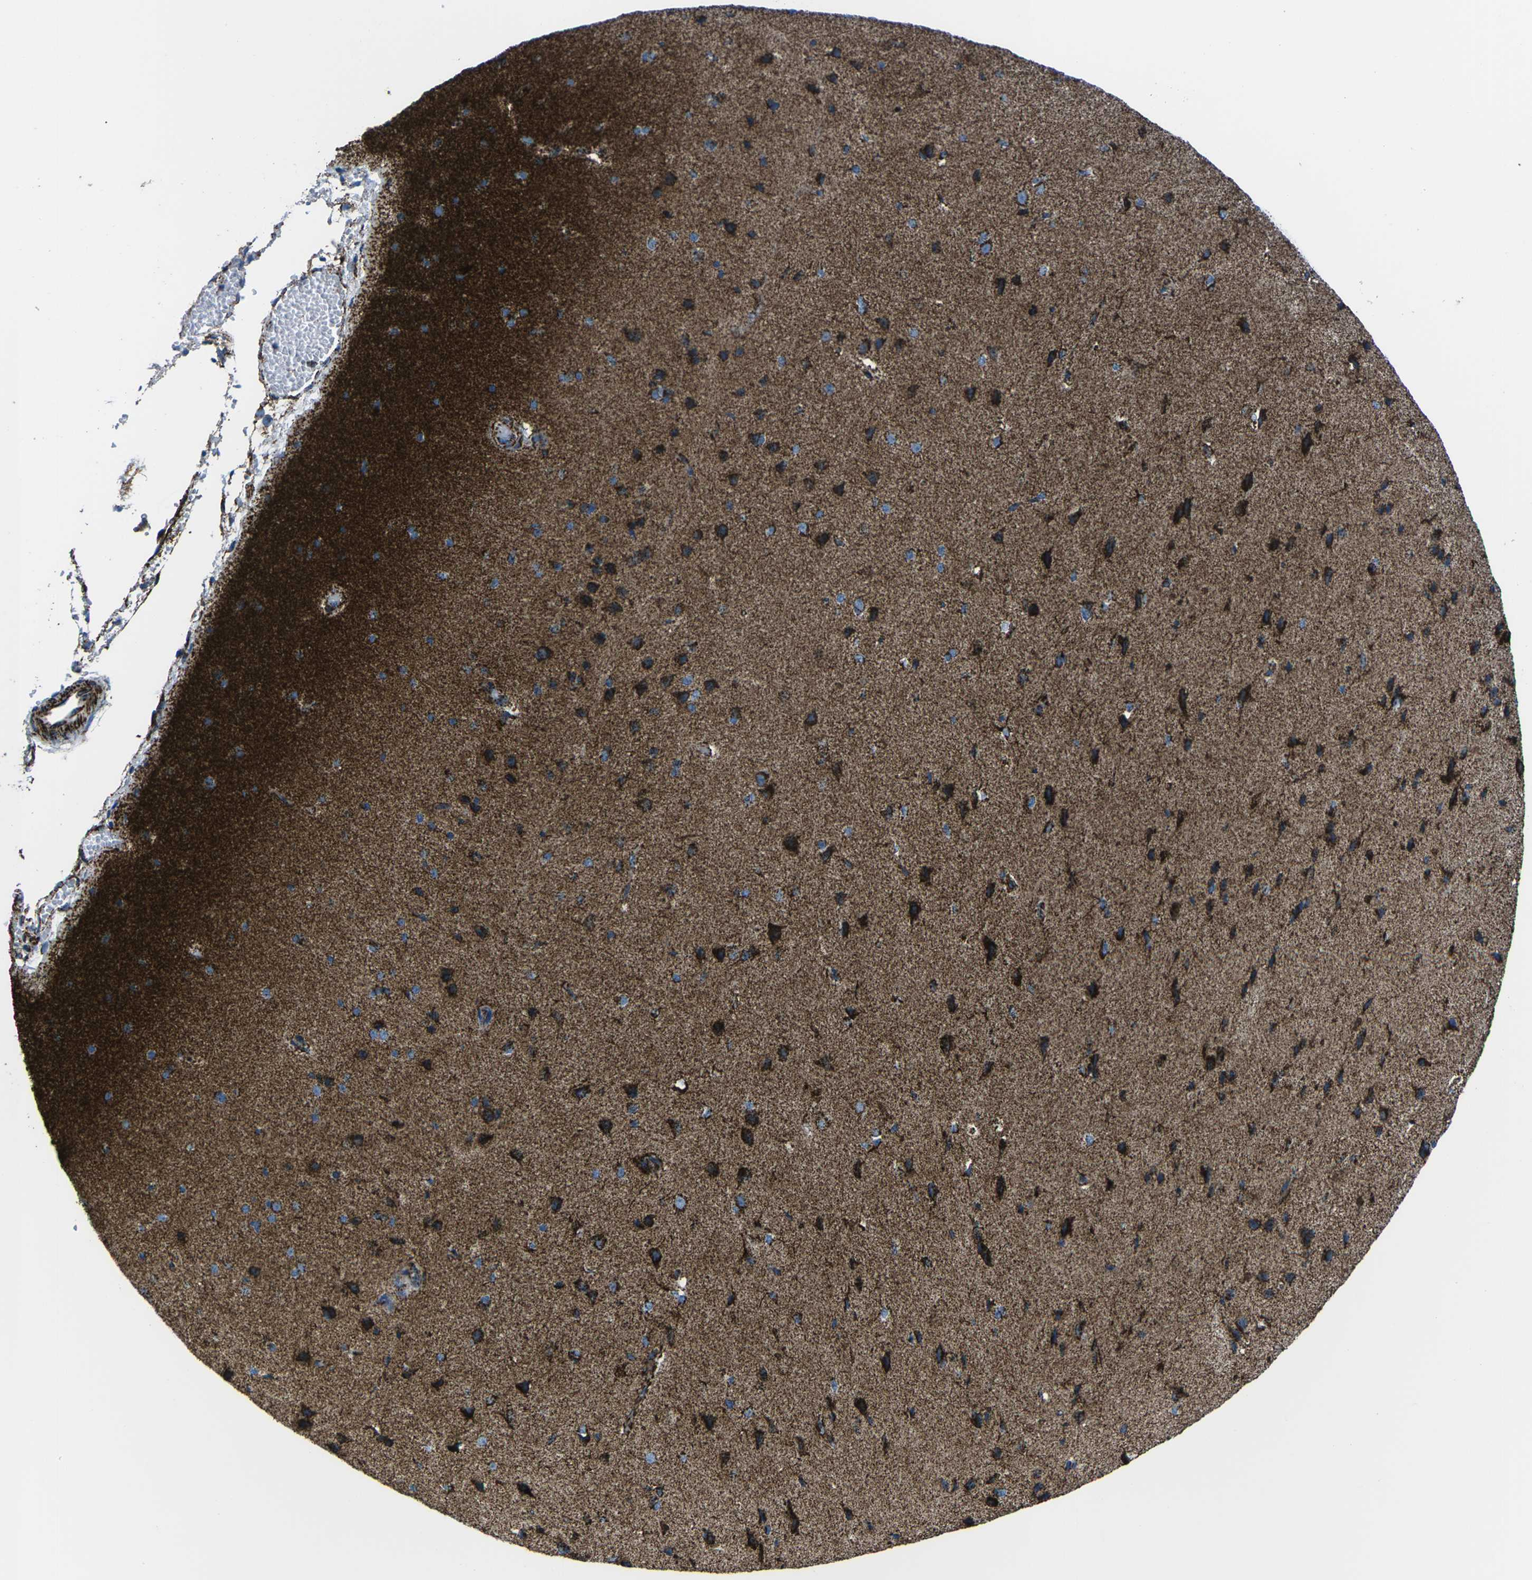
{"staining": {"intensity": "moderate", "quantity": ">75%", "location": "cytoplasmic/membranous"}, "tissue": "cerebral cortex", "cell_type": "Endothelial cells", "image_type": "normal", "snomed": [{"axis": "morphology", "description": "Normal tissue, NOS"}, {"axis": "morphology", "description": "Developmental malformation"}, {"axis": "topography", "description": "Cerebral cortex"}], "caption": "Immunohistochemistry image of normal cerebral cortex stained for a protein (brown), which displays medium levels of moderate cytoplasmic/membranous positivity in about >75% of endothelial cells.", "gene": "MT", "patient": {"sex": "female", "age": 30}}